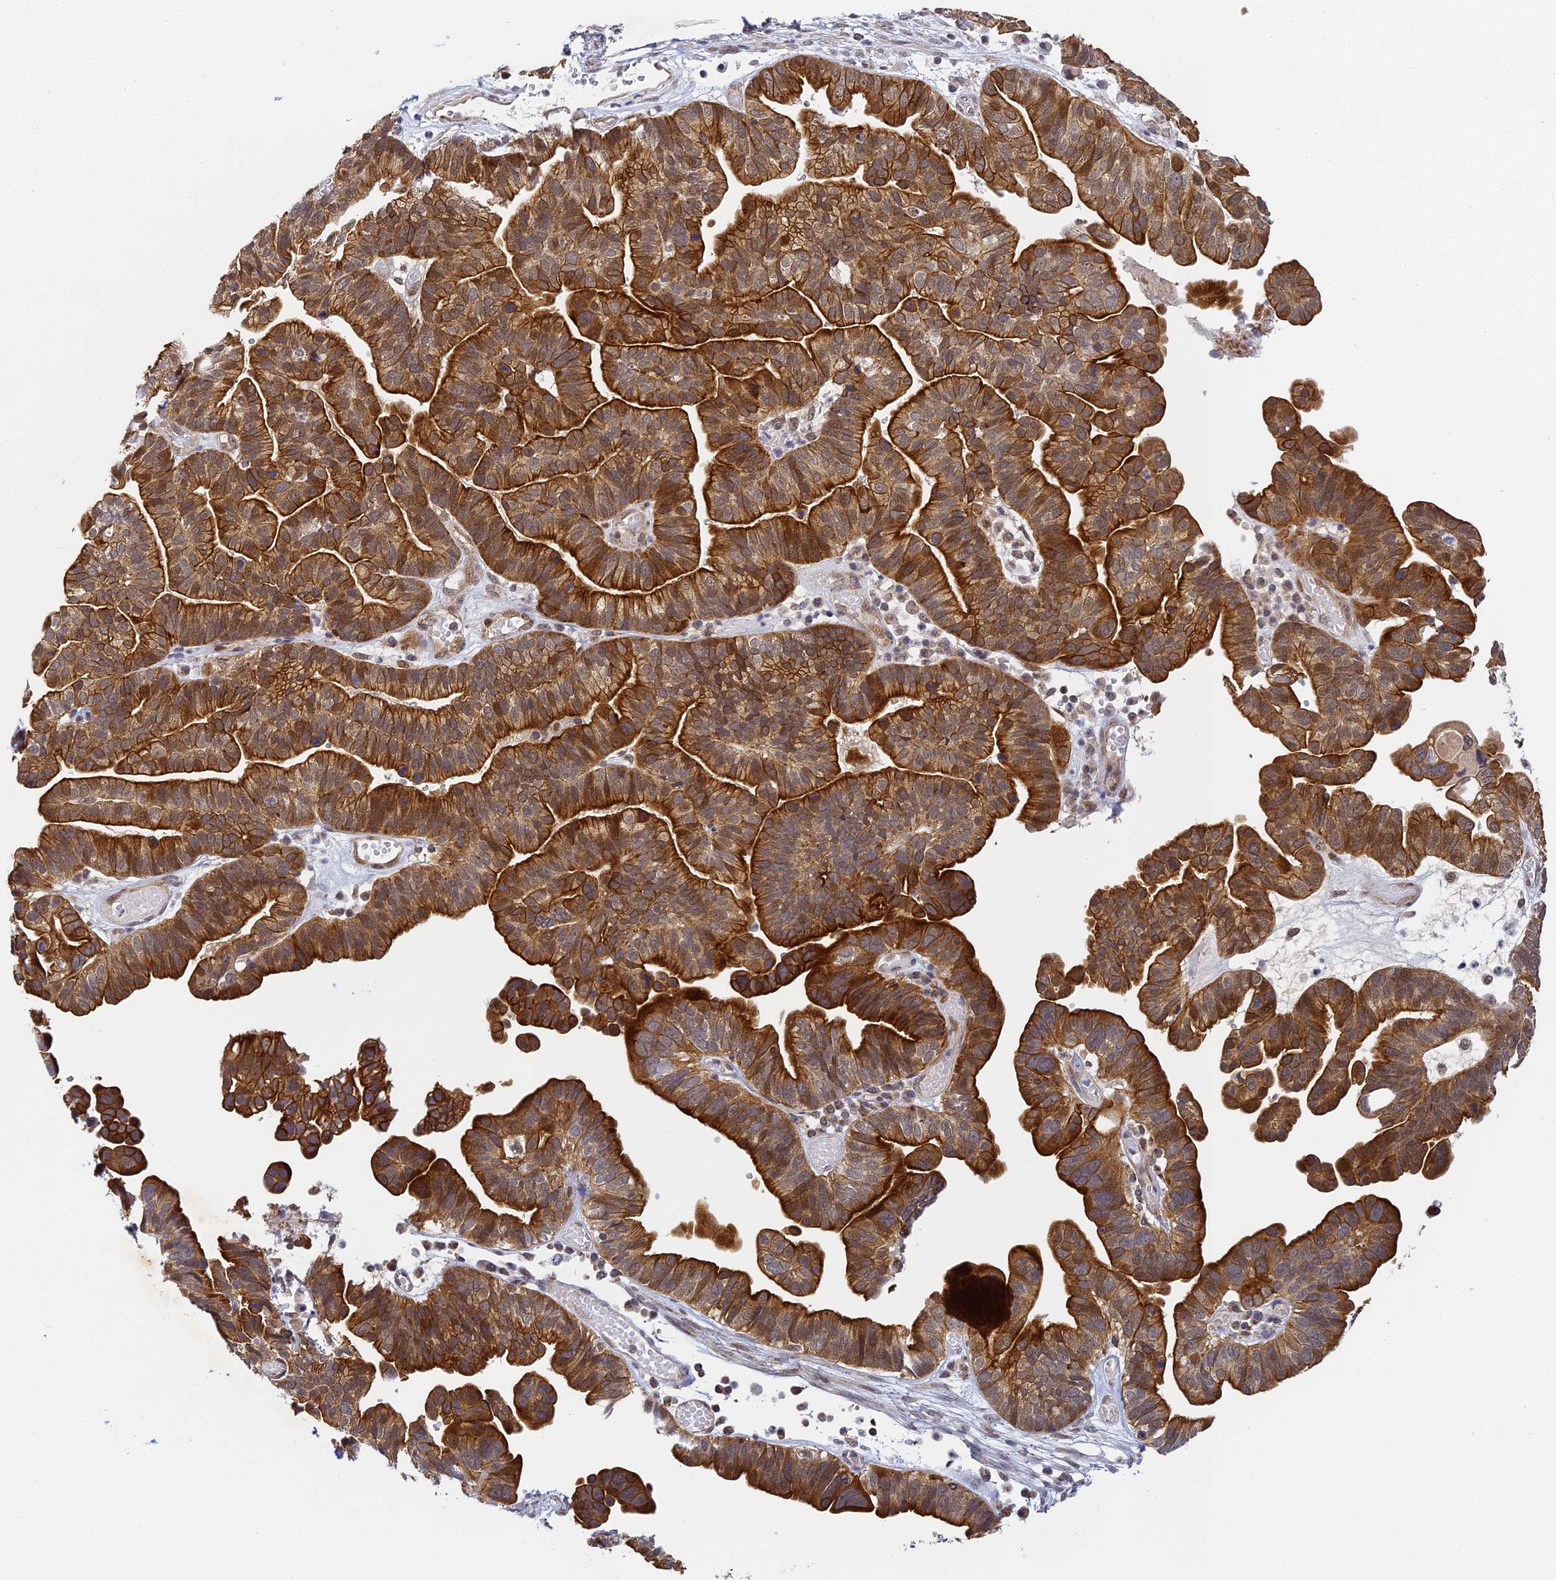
{"staining": {"intensity": "strong", "quantity": ">75%", "location": "cytoplasmic/membranous"}, "tissue": "ovarian cancer", "cell_type": "Tumor cells", "image_type": "cancer", "snomed": [{"axis": "morphology", "description": "Cystadenocarcinoma, serous, NOS"}, {"axis": "topography", "description": "Ovary"}], "caption": "Immunohistochemistry image of human ovarian cancer stained for a protein (brown), which displays high levels of strong cytoplasmic/membranous positivity in about >75% of tumor cells.", "gene": "DNAAF10", "patient": {"sex": "female", "age": 56}}